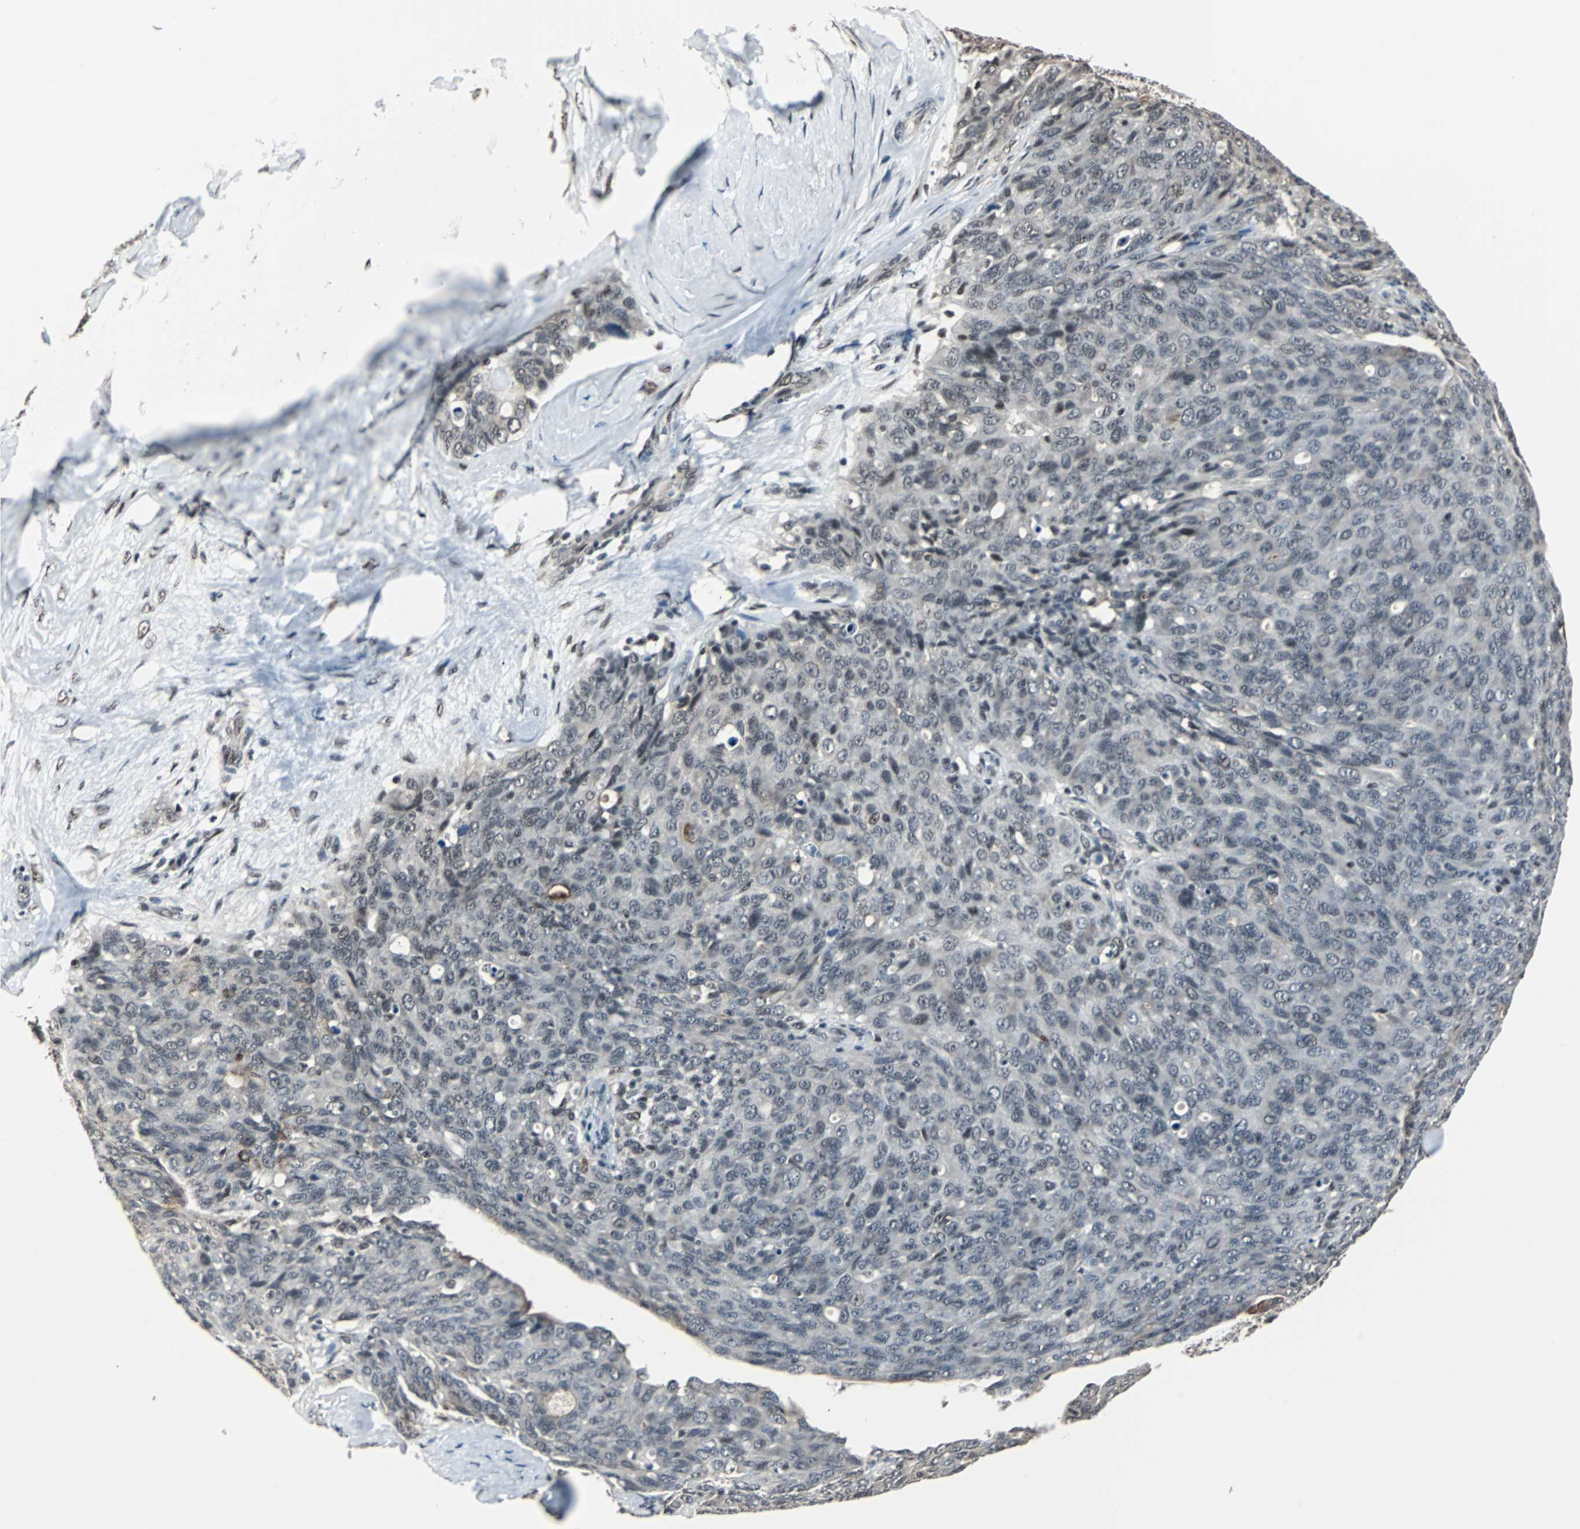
{"staining": {"intensity": "negative", "quantity": "none", "location": "none"}, "tissue": "ovarian cancer", "cell_type": "Tumor cells", "image_type": "cancer", "snomed": [{"axis": "morphology", "description": "Carcinoma, endometroid"}, {"axis": "topography", "description": "Ovary"}], "caption": "Tumor cells show no significant staining in ovarian cancer. Brightfield microscopy of IHC stained with DAB (3,3'-diaminobenzidine) (brown) and hematoxylin (blue), captured at high magnification.", "gene": "MKX", "patient": {"sex": "female", "age": 60}}